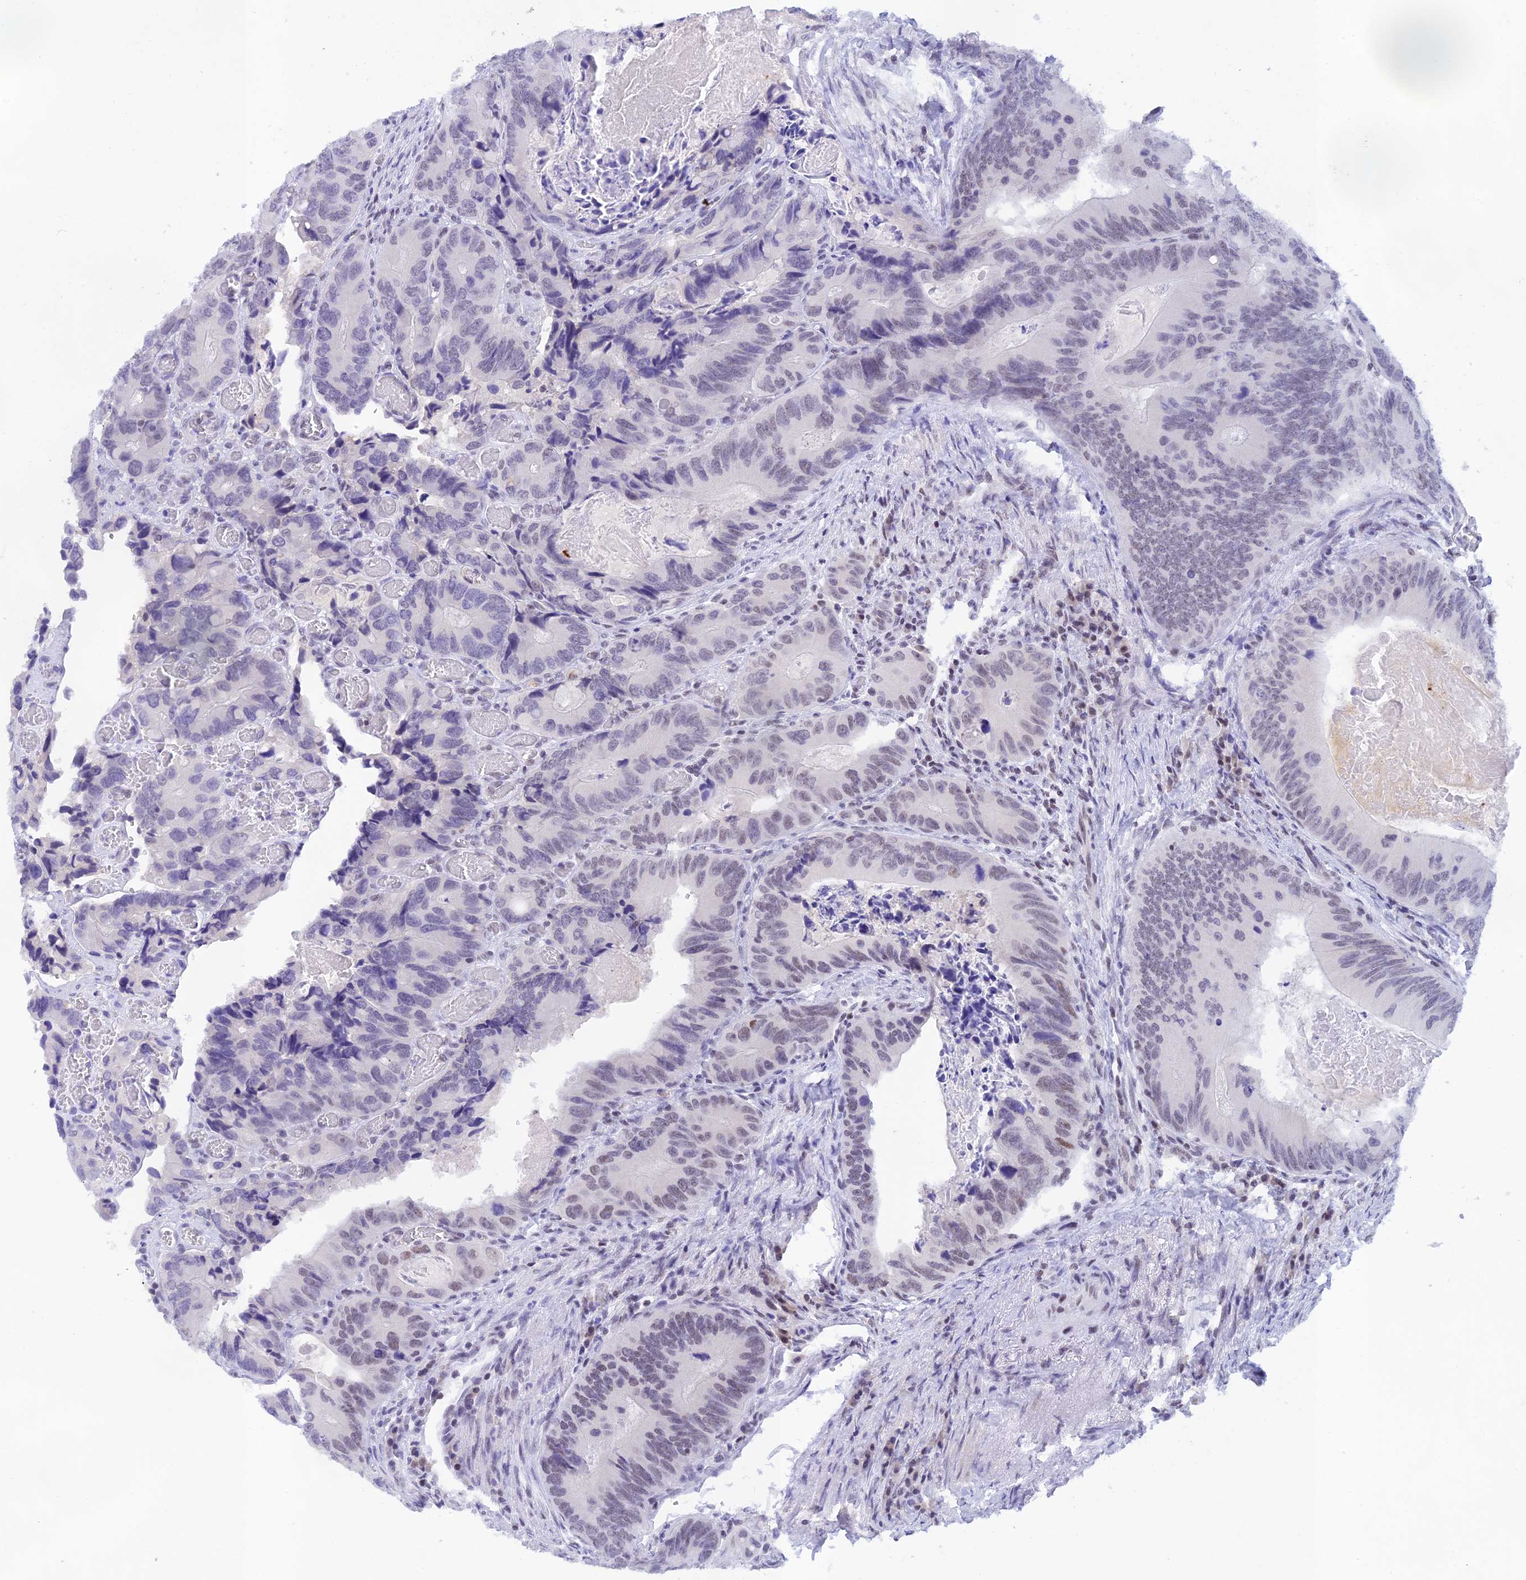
{"staining": {"intensity": "negative", "quantity": "none", "location": "none"}, "tissue": "colorectal cancer", "cell_type": "Tumor cells", "image_type": "cancer", "snomed": [{"axis": "morphology", "description": "Adenocarcinoma, NOS"}, {"axis": "topography", "description": "Colon"}], "caption": "Immunohistochemistry (IHC) micrograph of neoplastic tissue: human colorectal adenocarcinoma stained with DAB shows no significant protein positivity in tumor cells.", "gene": "THAP11", "patient": {"sex": "male", "age": 84}}